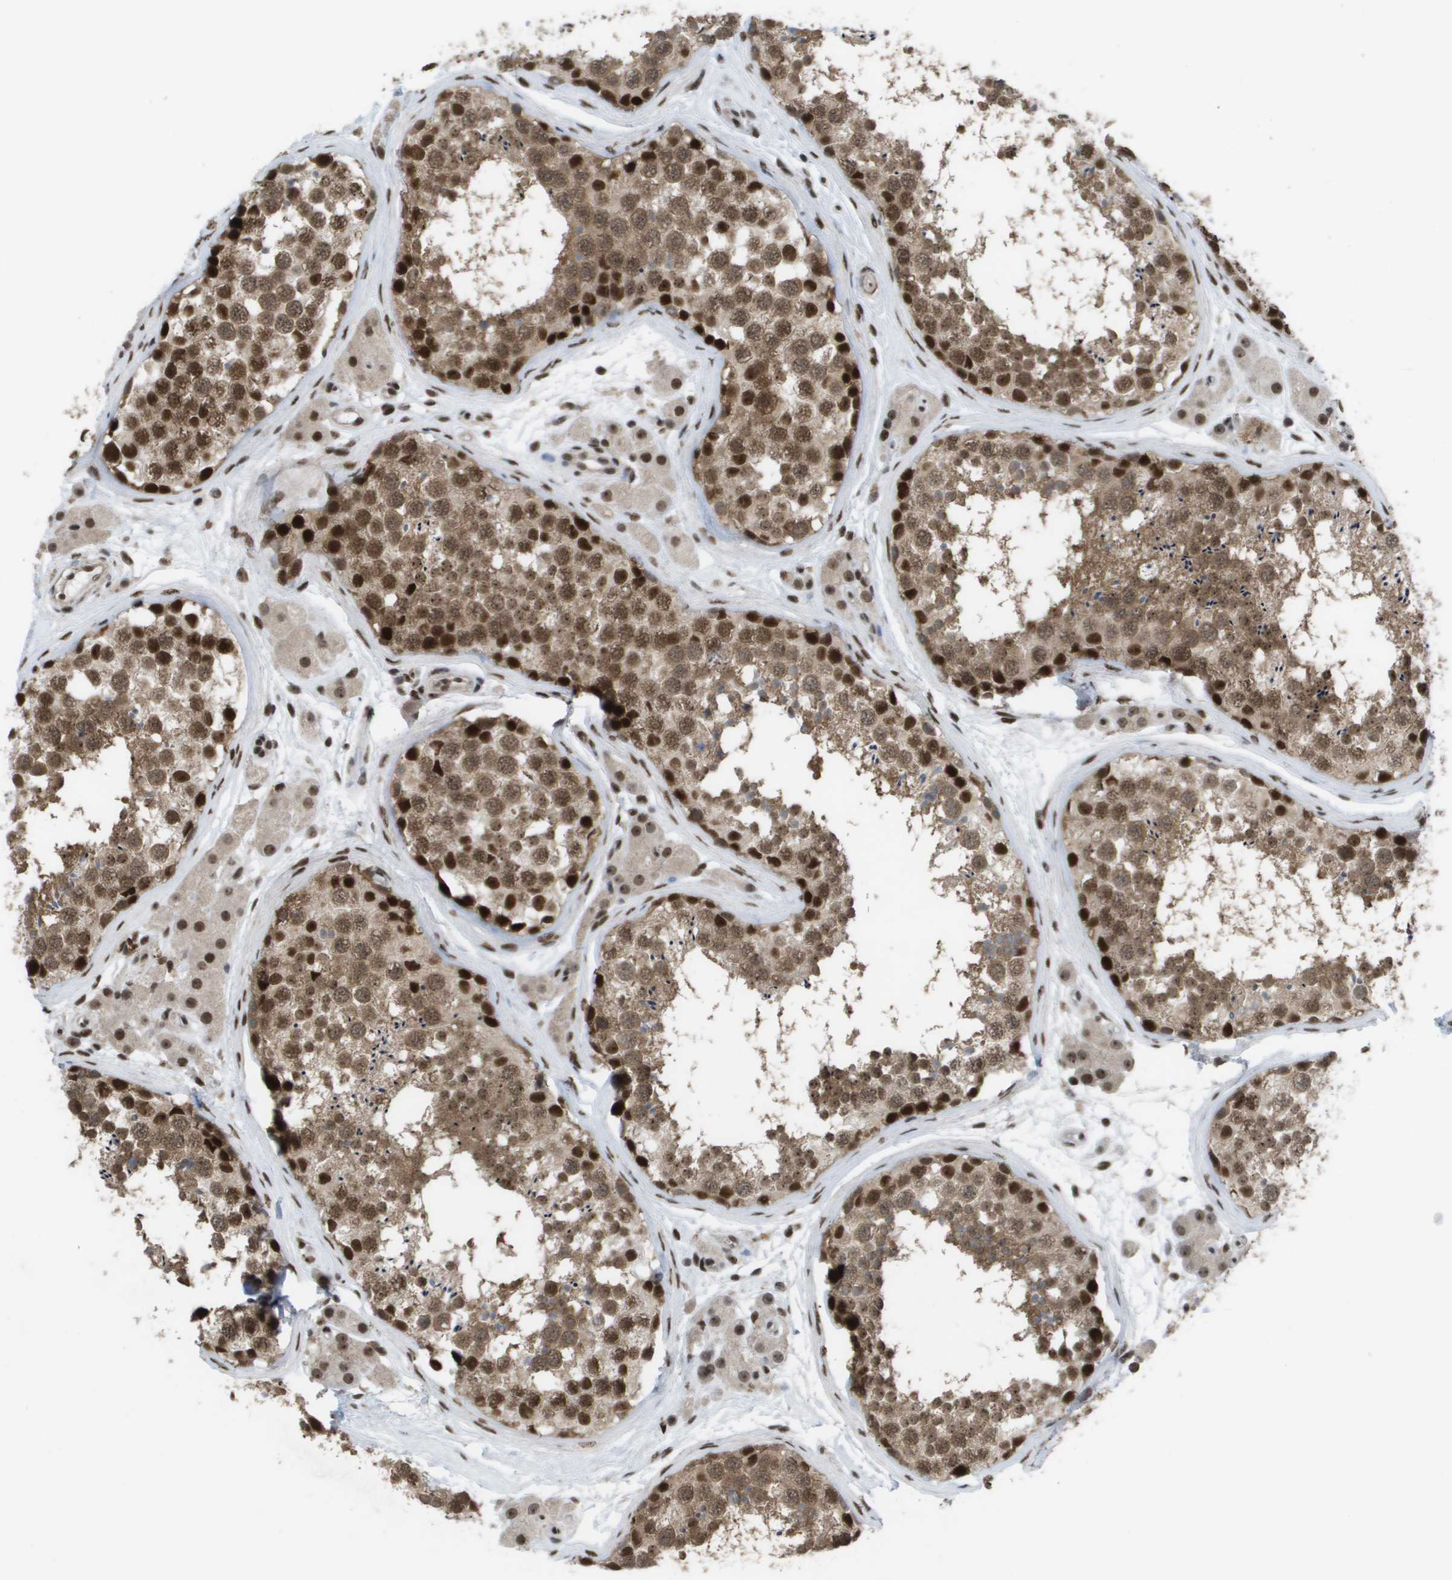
{"staining": {"intensity": "strong", "quantity": ">75%", "location": "cytoplasmic/membranous,nuclear"}, "tissue": "testis", "cell_type": "Cells in seminiferous ducts", "image_type": "normal", "snomed": [{"axis": "morphology", "description": "Normal tissue, NOS"}, {"axis": "topography", "description": "Testis"}], "caption": "A histopathology image of testis stained for a protein demonstrates strong cytoplasmic/membranous,nuclear brown staining in cells in seminiferous ducts.", "gene": "CDT1", "patient": {"sex": "male", "age": 56}}